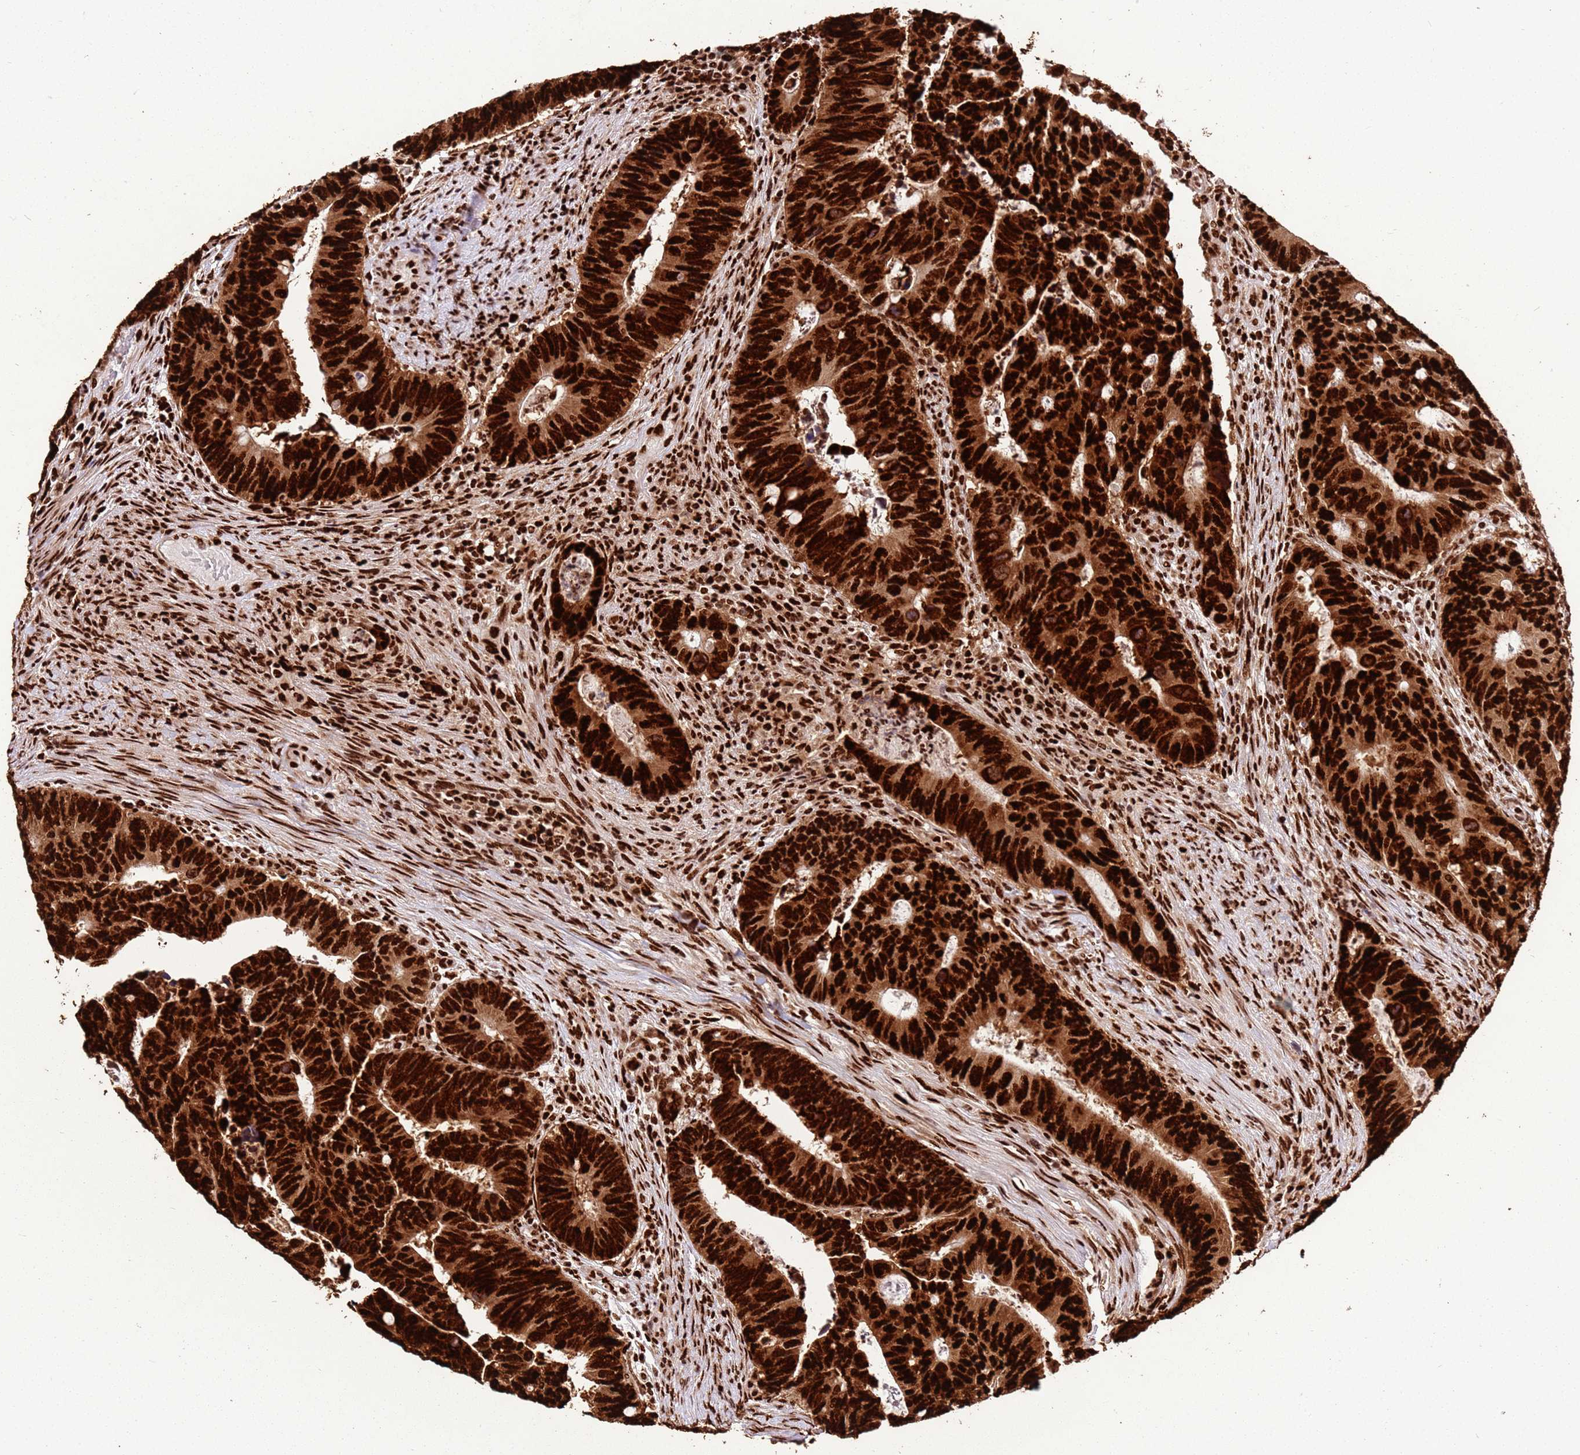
{"staining": {"intensity": "strong", "quantity": ">75%", "location": "nuclear"}, "tissue": "colorectal cancer", "cell_type": "Tumor cells", "image_type": "cancer", "snomed": [{"axis": "morphology", "description": "Adenocarcinoma, NOS"}, {"axis": "topography", "description": "Colon"}], "caption": "Protein staining of colorectal adenocarcinoma tissue shows strong nuclear staining in about >75% of tumor cells.", "gene": "HNRNPAB", "patient": {"sex": "male", "age": 87}}